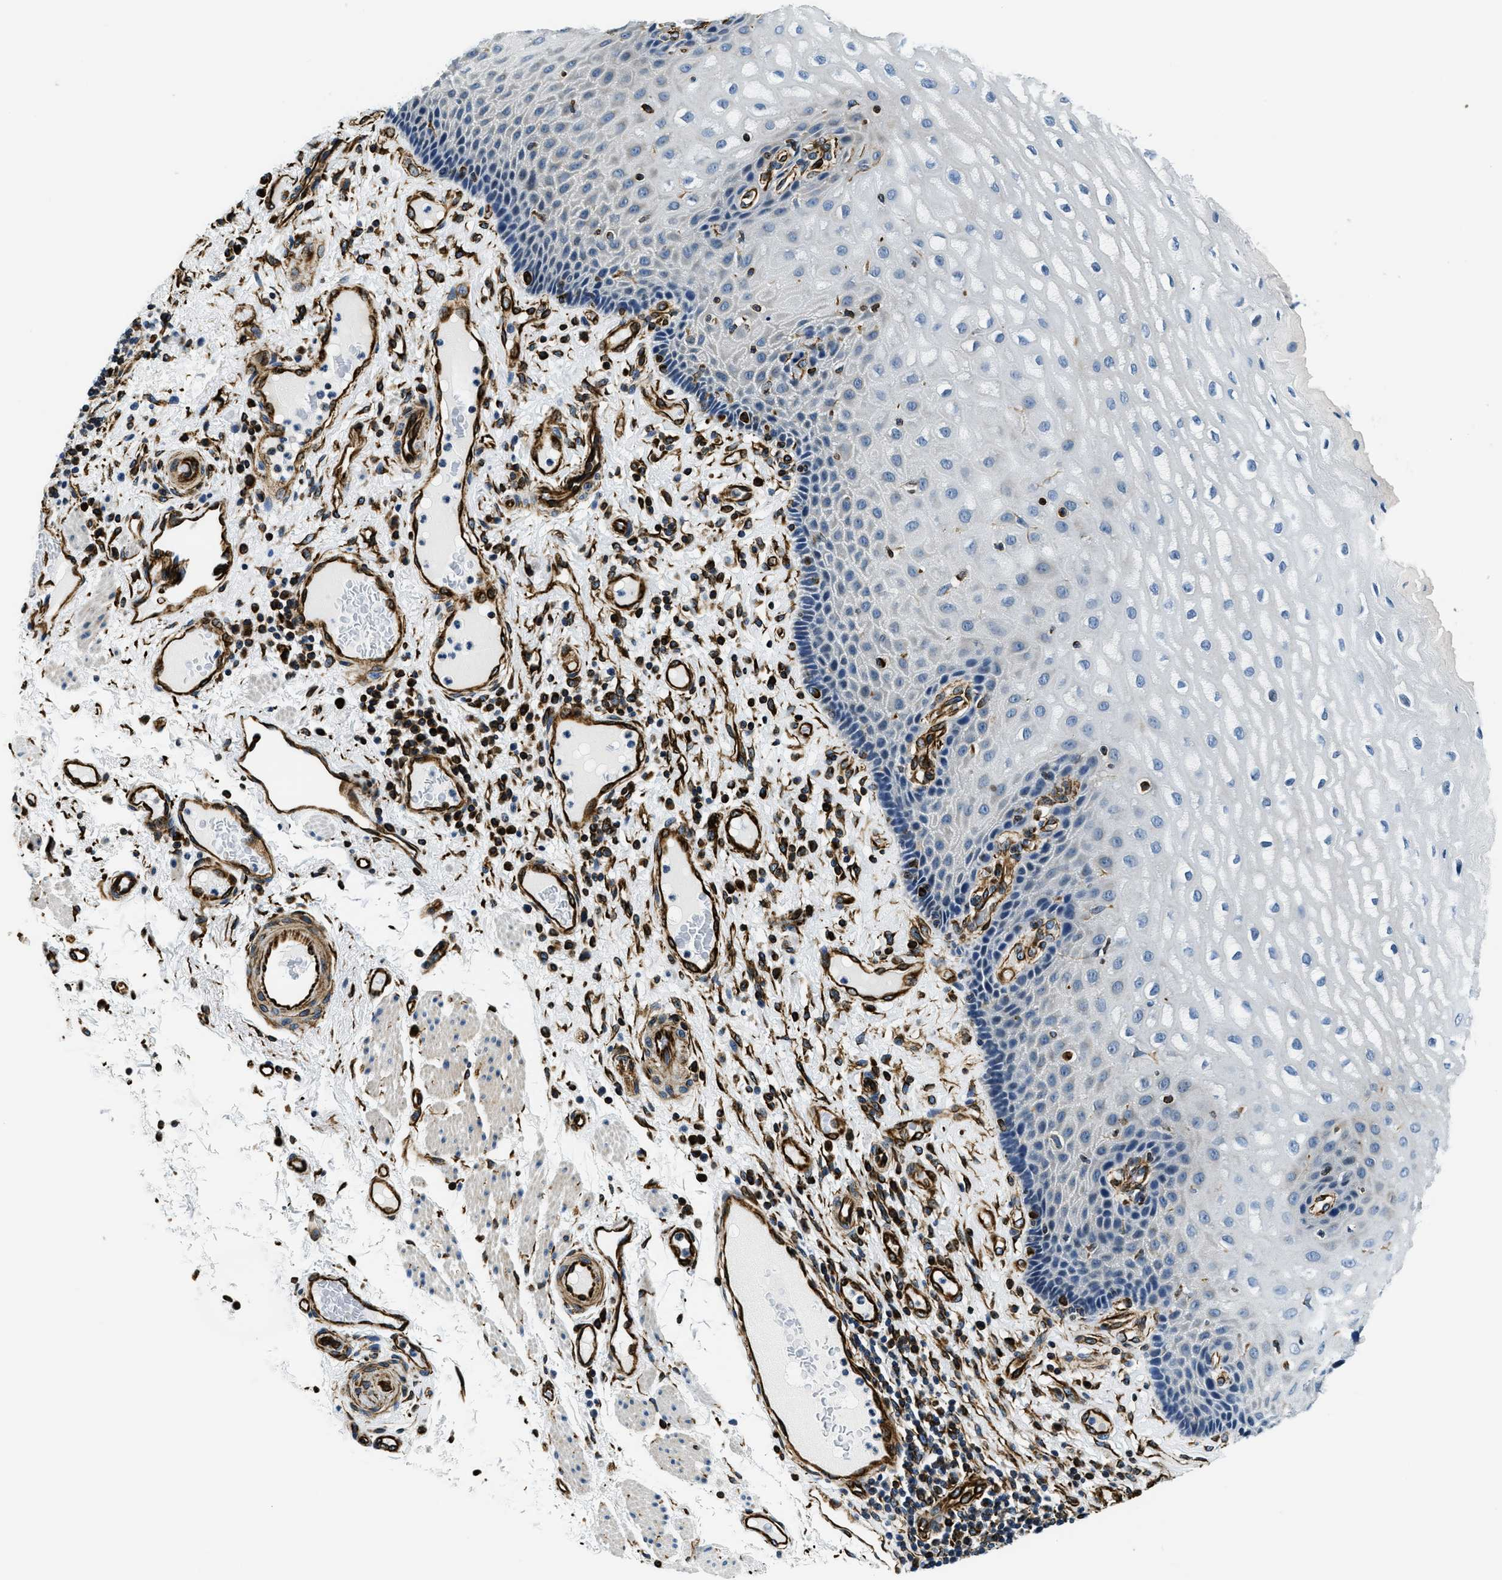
{"staining": {"intensity": "negative", "quantity": "none", "location": "none"}, "tissue": "esophagus", "cell_type": "Squamous epithelial cells", "image_type": "normal", "snomed": [{"axis": "morphology", "description": "Normal tissue, NOS"}, {"axis": "topography", "description": "Esophagus"}], "caption": "Immunohistochemistry (IHC) of normal human esophagus shows no staining in squamous epithelial cells. The staining is performed using DAB brown chromogen with nuclei counter-stained in using hematoxylin.", "gene": "GNS", "patient": {"sex": "male", "age": 54}}